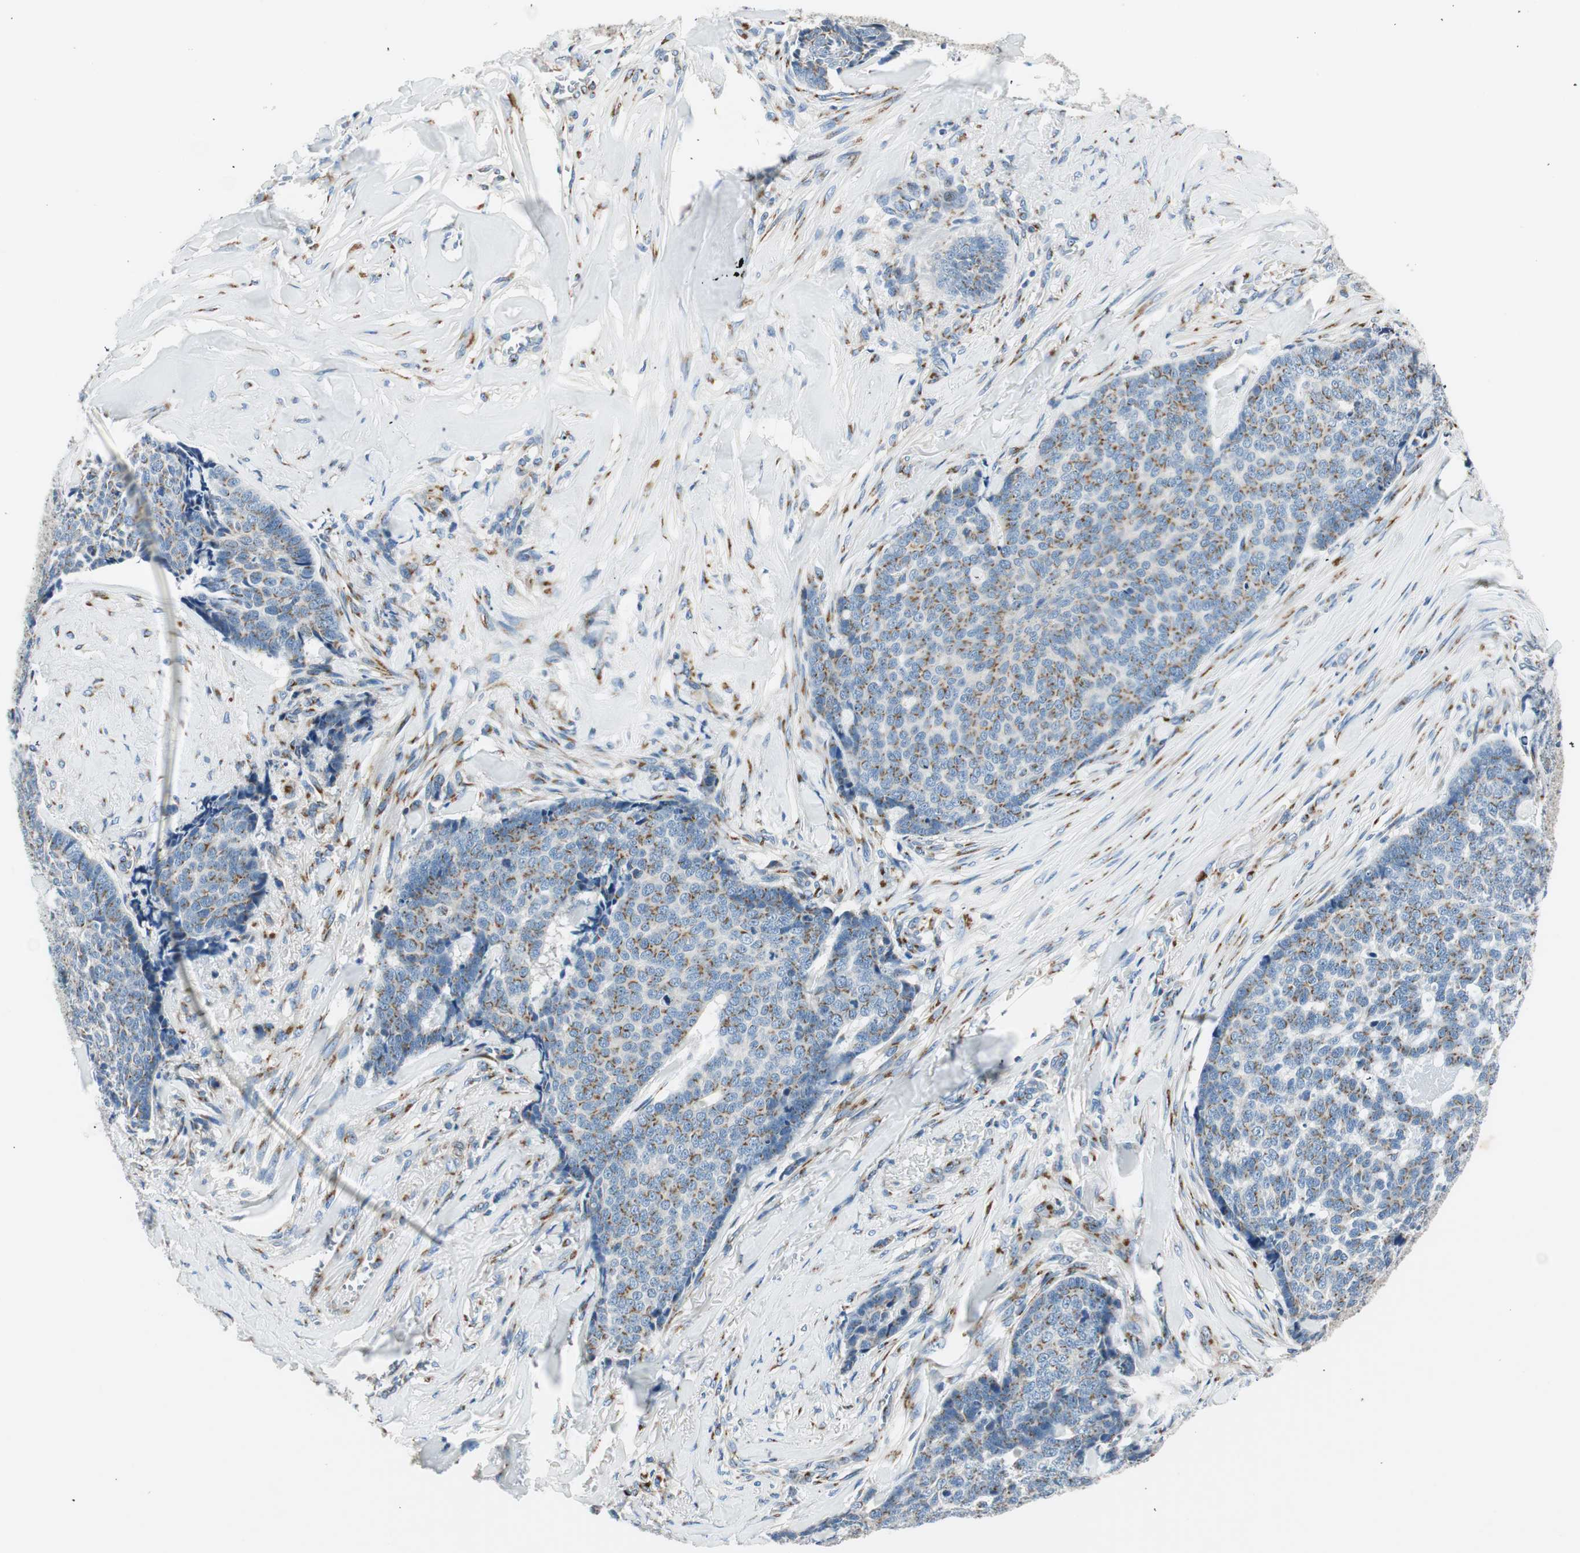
{"staining": {"intensity": "moderate", "quantity": ">75%", "location": "cytoplasmic/membranous"}, "tissue": "skin cancer", "cell_type": "Tumor cells", "image_type": "cancer", "snomed": [{"axis": "morphology", "description": "Basal cell carcinoma"}, {"axis": "topography", "description": "Skin"}], "caption": "Immunohistochemical staining of human skin cancer (basal cell carcinoma) demonstrates medium levels of moderate cytoplasmic/membranous expression in approximately >75% of tumor cells.", "gene": "TMF1", "patient": {"sex": "male", "age": 84}}